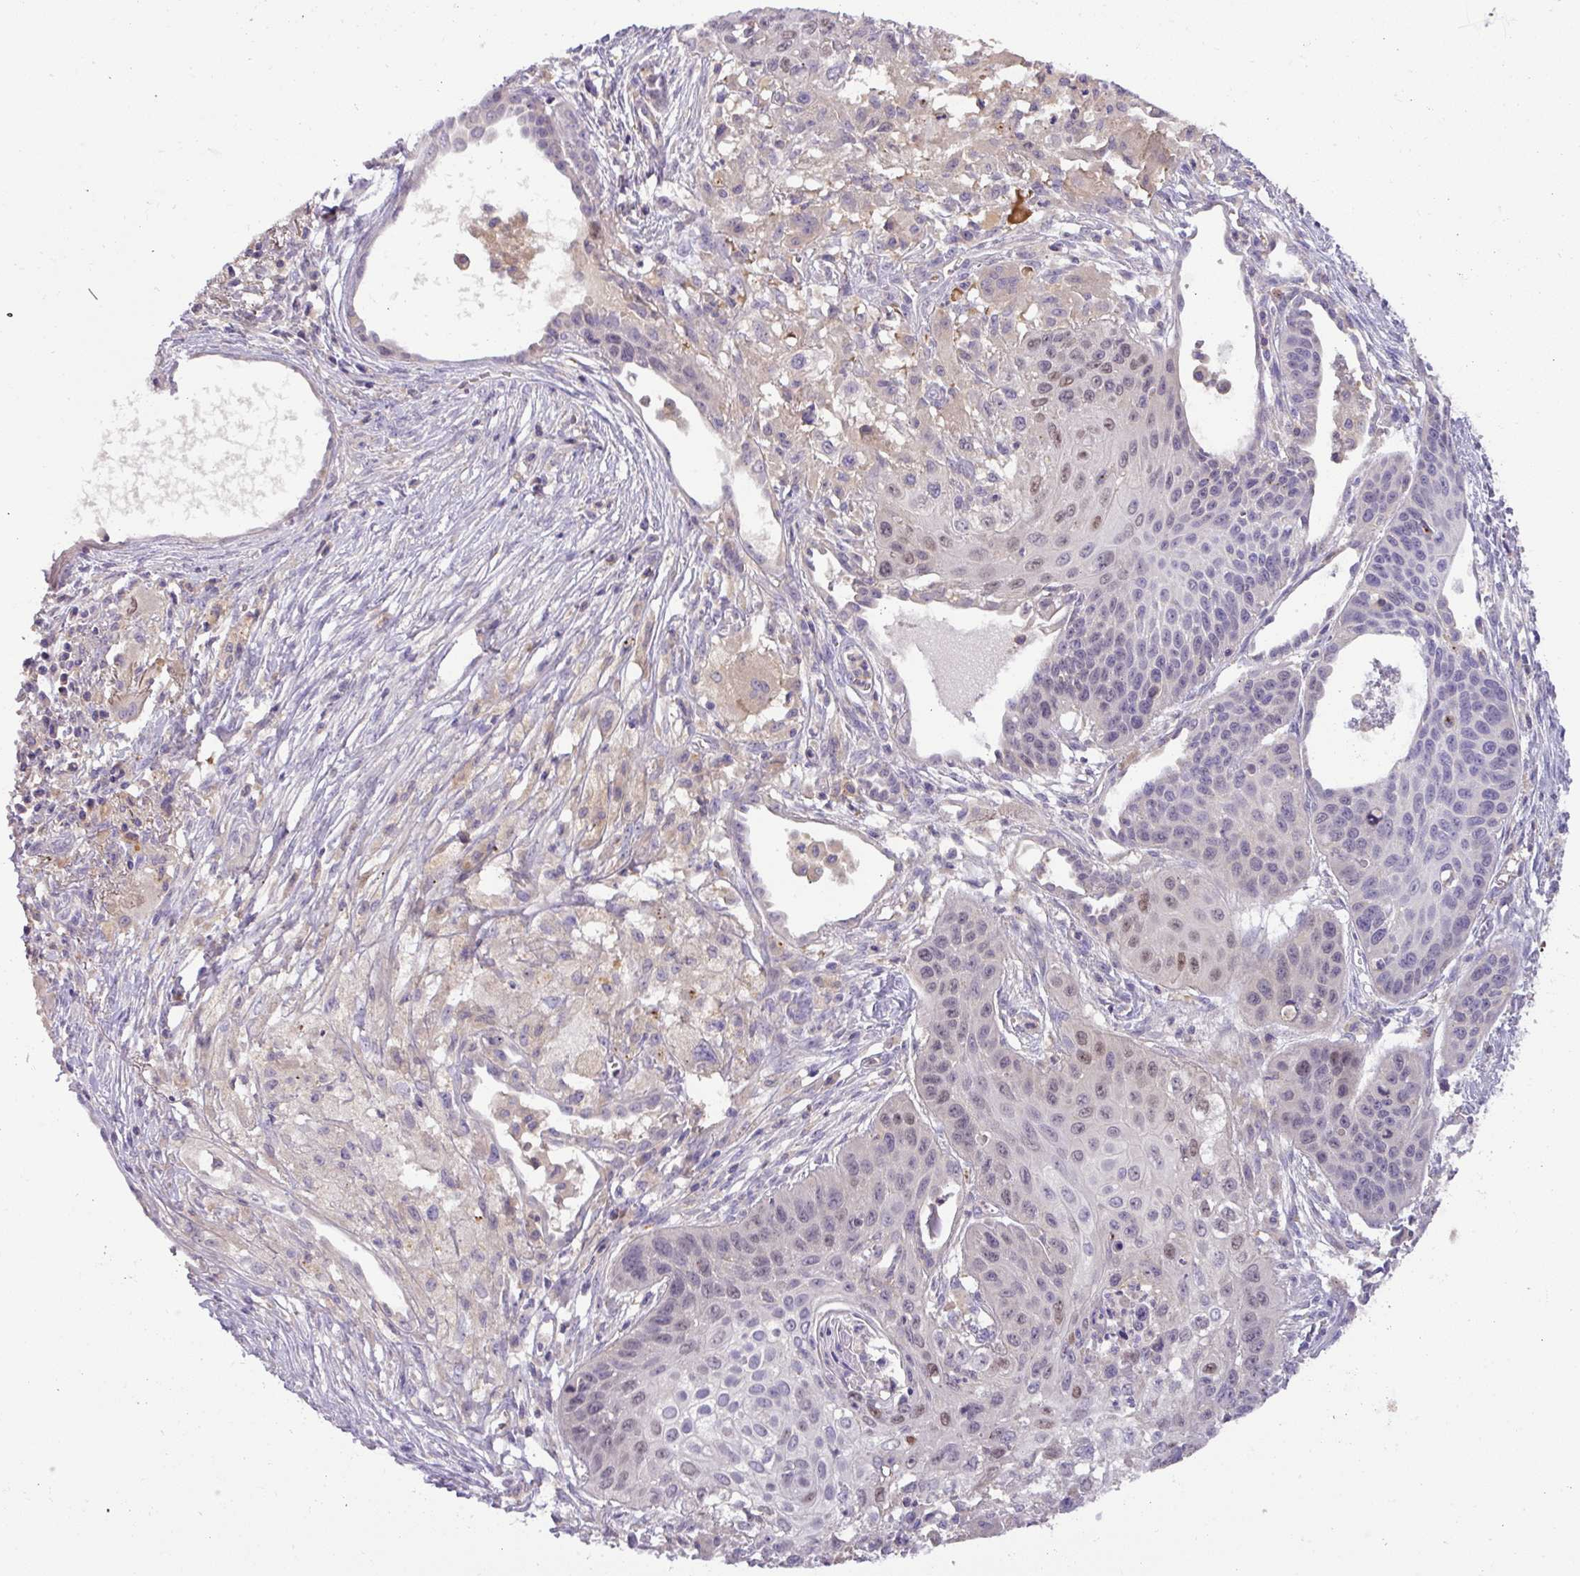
{"staining": {"intensity": "moderate", "quantity": "<25%", "location": "nuclear"}, "tissue": "lung cancer", "cell_type": "Tumor cells", "image_type": "cancer", "snomed": [{"axis": "morphology", "description": "Squamous cell carcinoma, NOS"}, {"axis": "topography", "description": "Lung"}], "caption": "Squamous cell carcinoma (lung) stained with DAB IHC reveals low levels of moderate nuclear staining in about <25% of tumor cells.", "gene": "HOXC13", "patient": {"sex": "male", "age": 71}}